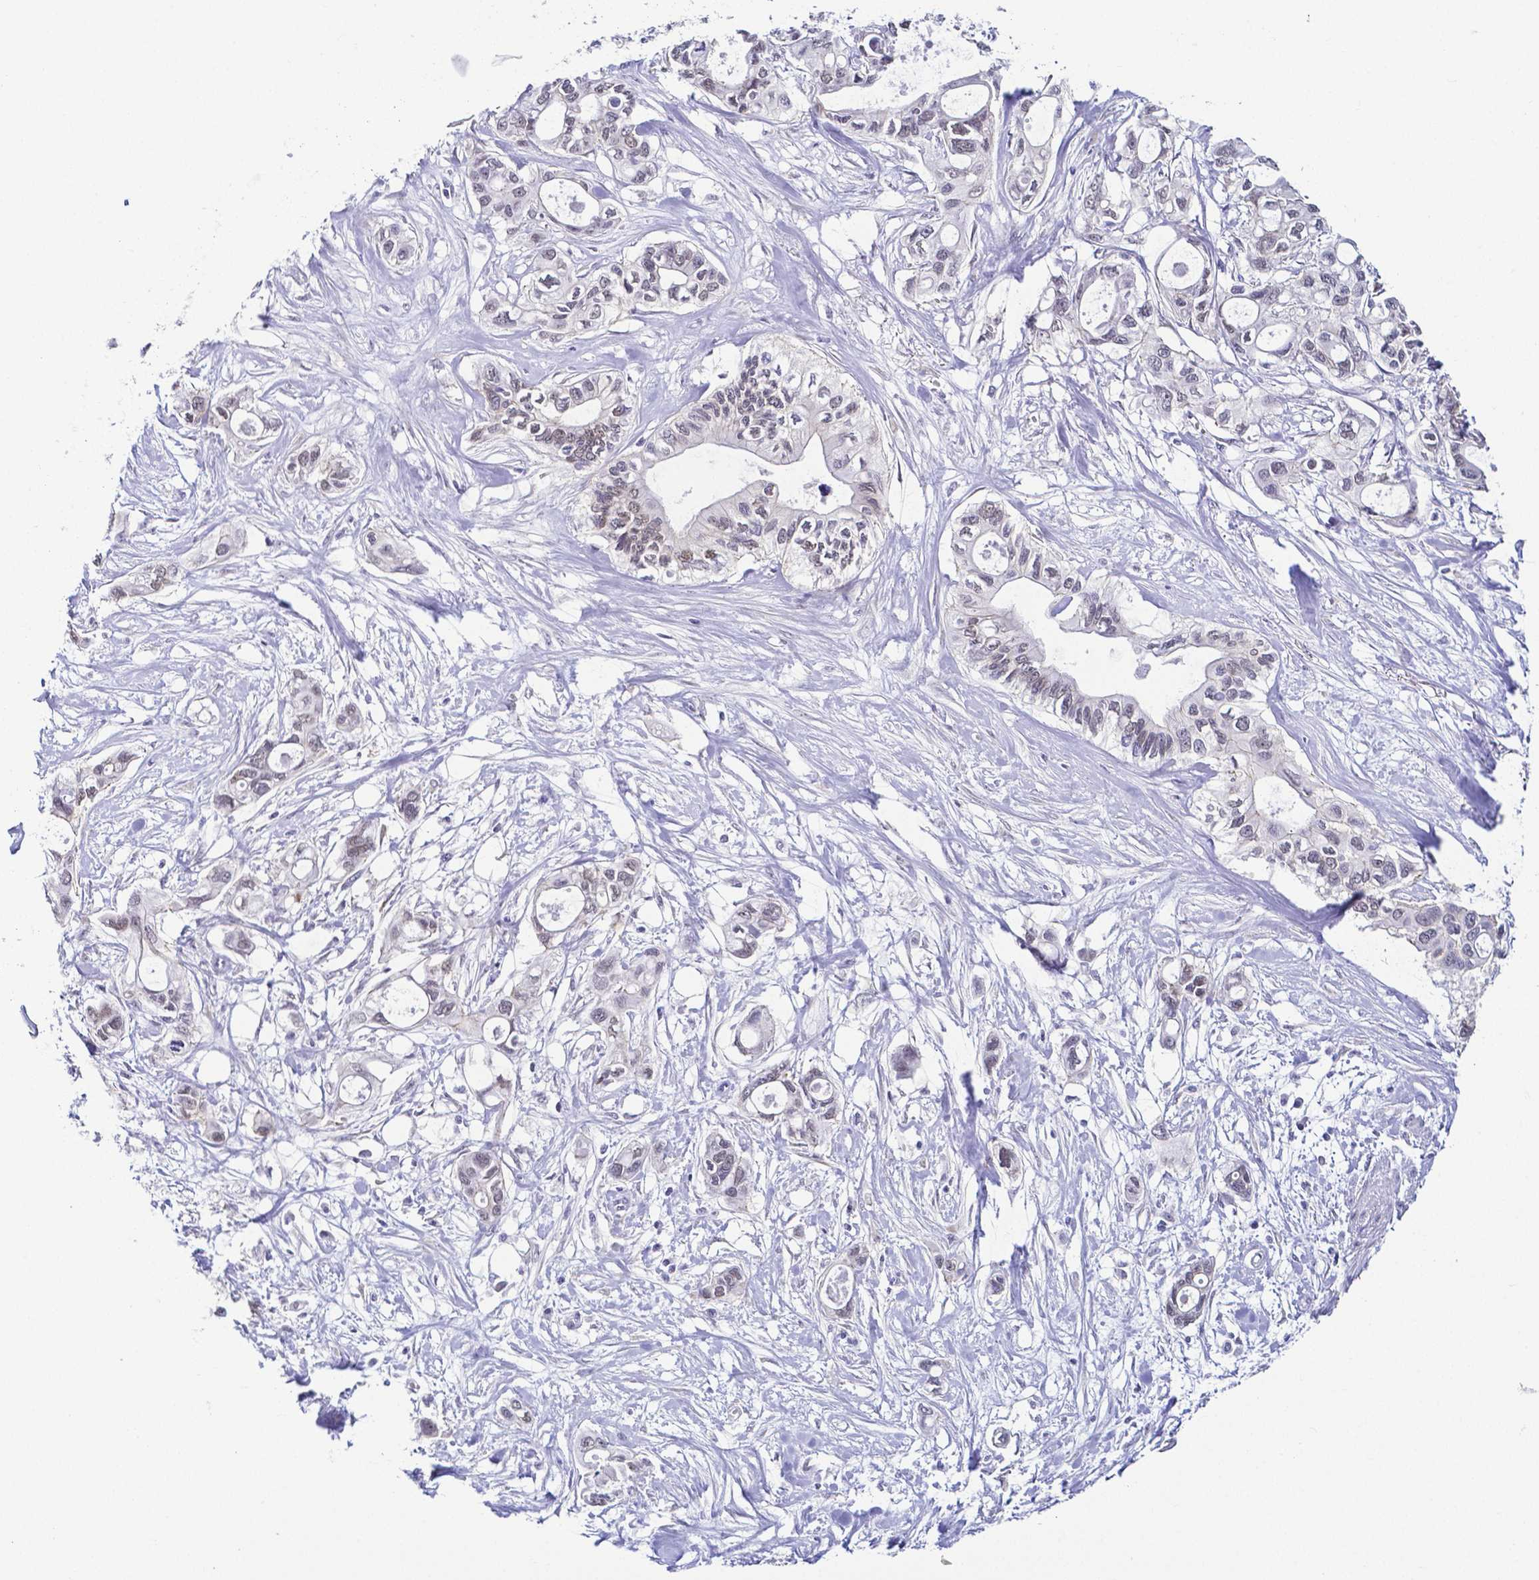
{"staining": {"intensity": "negative", "quantity": "none", "location": "none"}, "tissue": "pancreatic cancer", "cell_type": "Tumor cells", "image_type": "cancer", "snomed": [{"axis": "morphology", "description": "Adenocarcinoma, NOS"}, {"axis": "topography", "description": "Pancreas"}], "caption": "A photomicrograph of pancreatic cancer stained for a protein reveals no brown staining in tumor cells.", "gene": "FAM83G", "patient": {"sex": "male", "age": 60}}